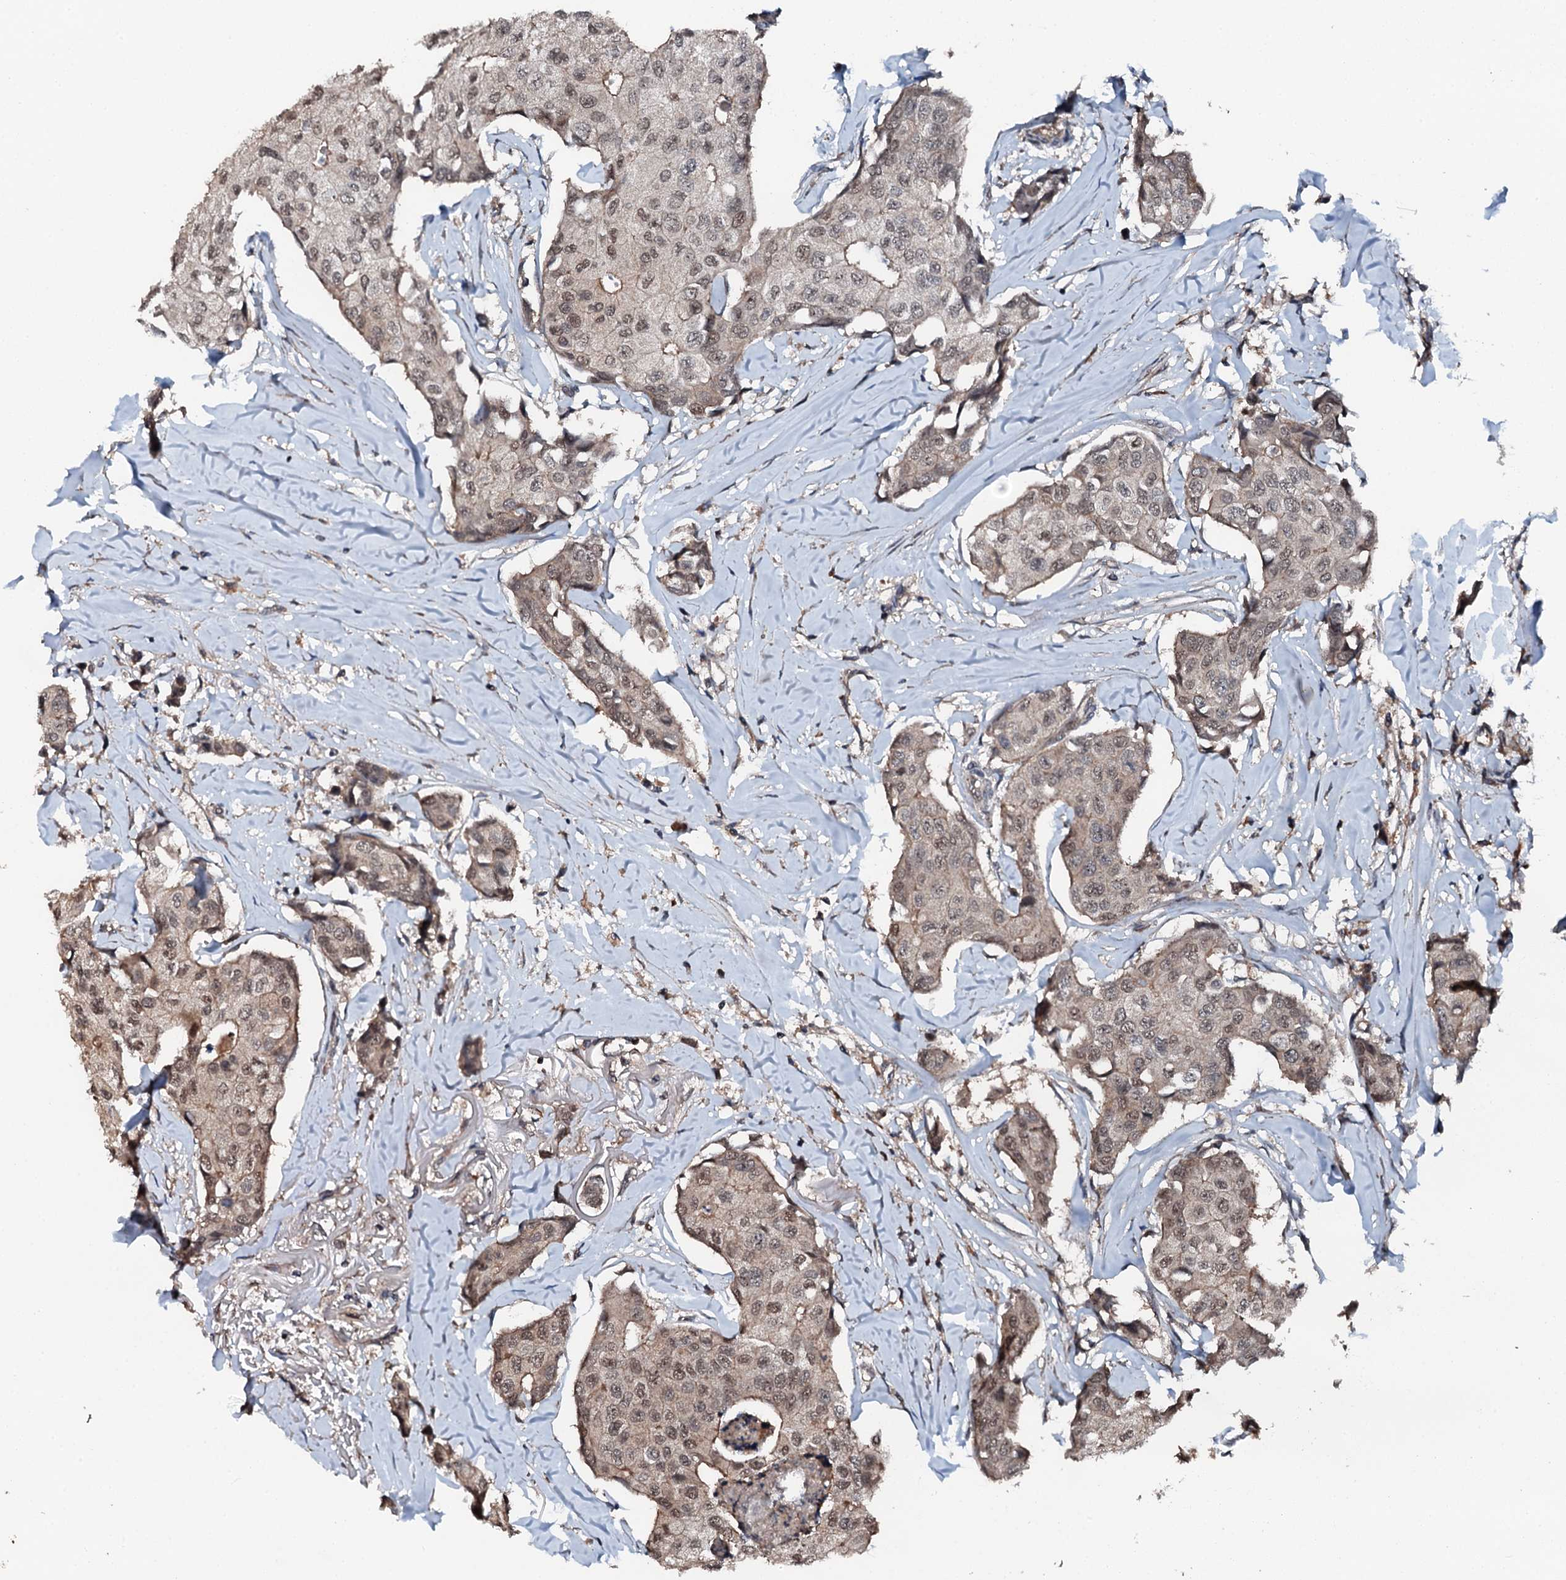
{"staining": {"intensity": "moderate", "quantity": ">75%", "location": "cytoplasmic/membranous,nuclear"}, "tissue": "breast cancer", "cell_type": "Tumor cells", "image_type": "cancer", "snomed": [{"axis": "morphology", "description": "Duct carcinoma"}, {"axis": "topography", "description": "Breast"}], "caption": "Protein expression analysis of human intraductal carcinoma (breast) reveals moderate cytoplasmic/membranous and nuclear staining in about >75% of tumor cells.", "gene": "FLYWCH1", "patient": {"sex": "female", "age": 80}}